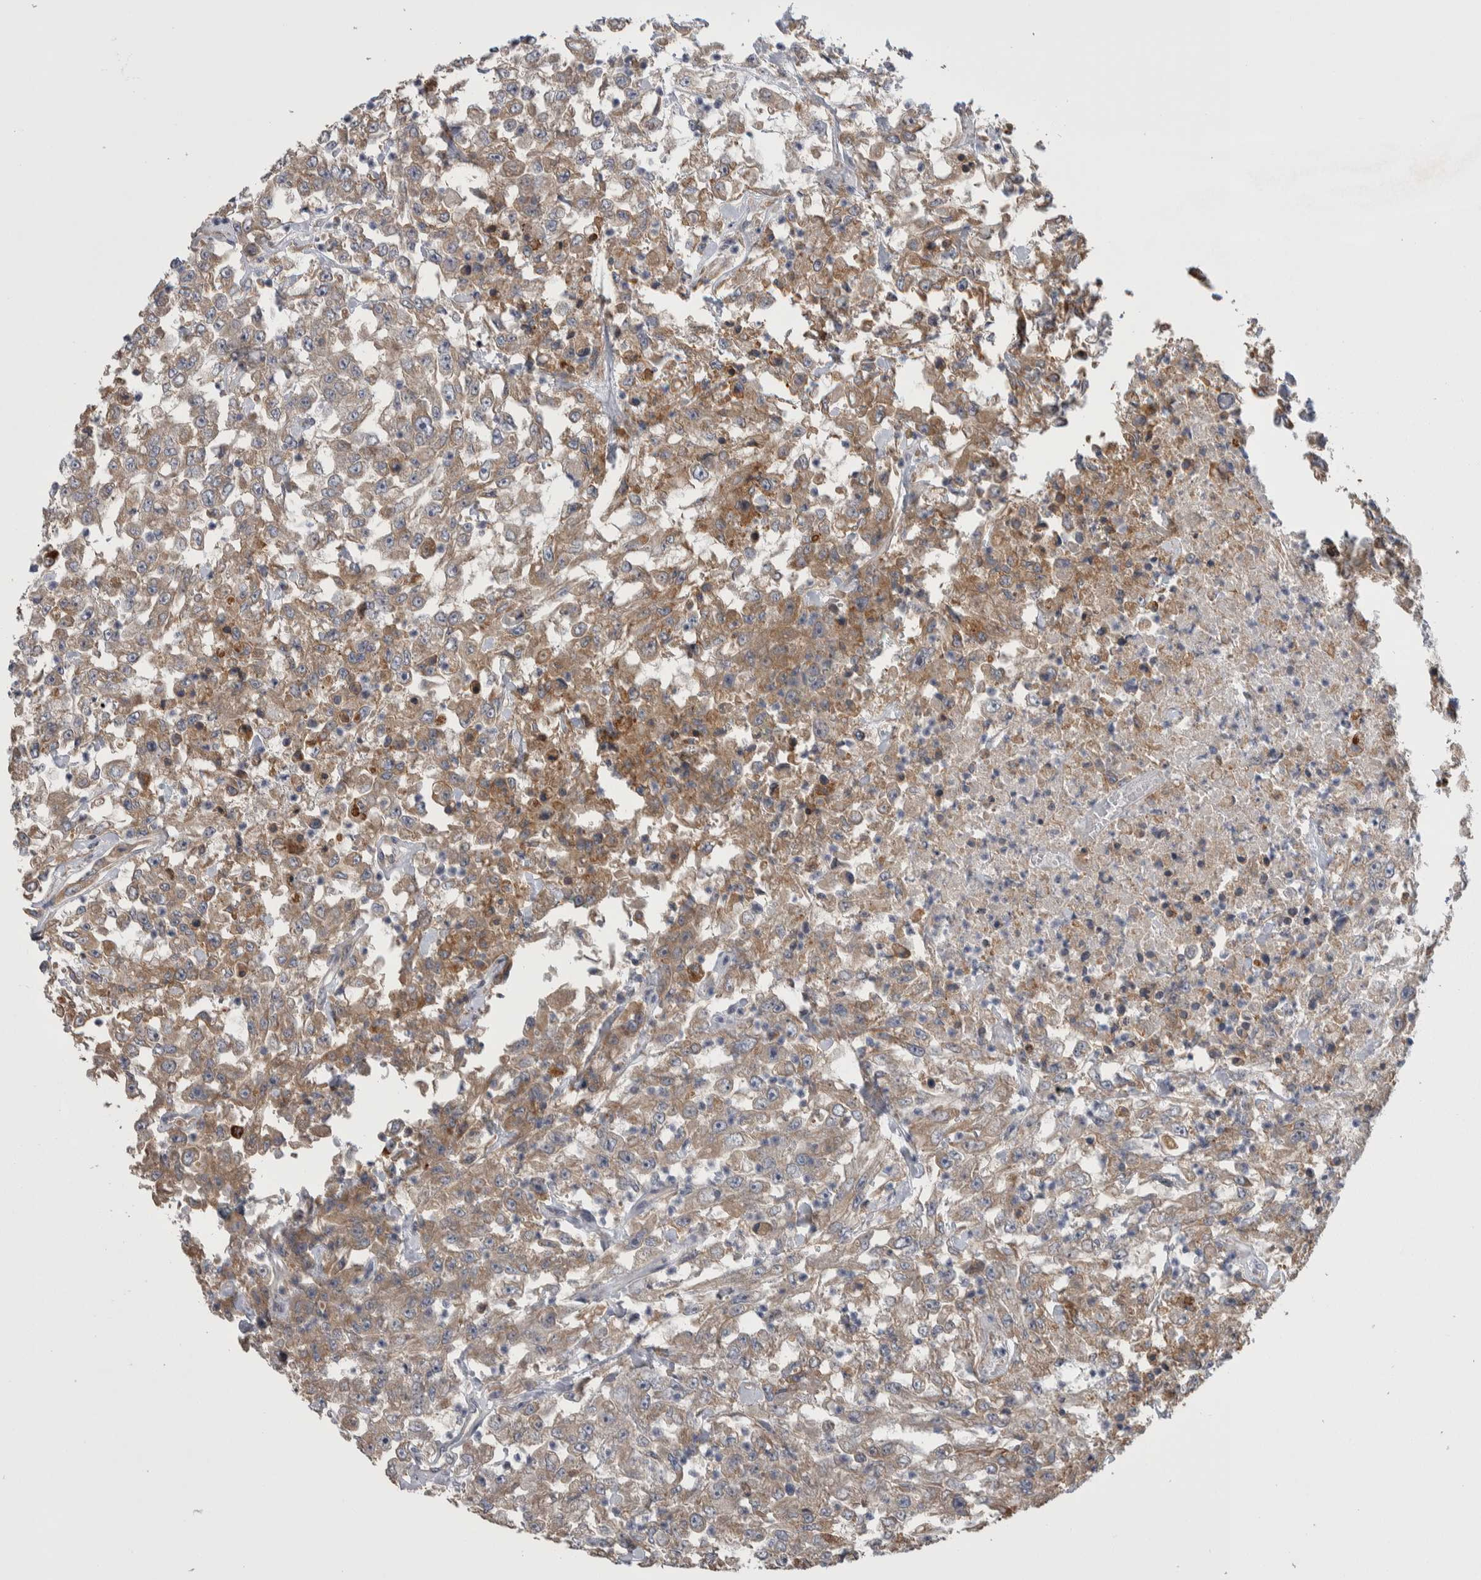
{"staining": {"intensity": "moderate", "quantity": ">75%", "location": "cytoplasmic/membranous"}, "tissue": "urothelial cancer", "cell_type": "Tumor cells", "image_type": "cancer", "snomed": [{"axis": "morphology", "description": "Urothelial carcinoma, High grade"}, {"axis": "topography", "description": "Urinary bladder"}], "caption": "The photomicrograph shows staining of urothelial cancer, revealing moderate cytoplasmic/membranous protein positivity (brown color) within tumor cells.", "gene": "IBTK", "patient": {"sex": "male", "age": 46}}